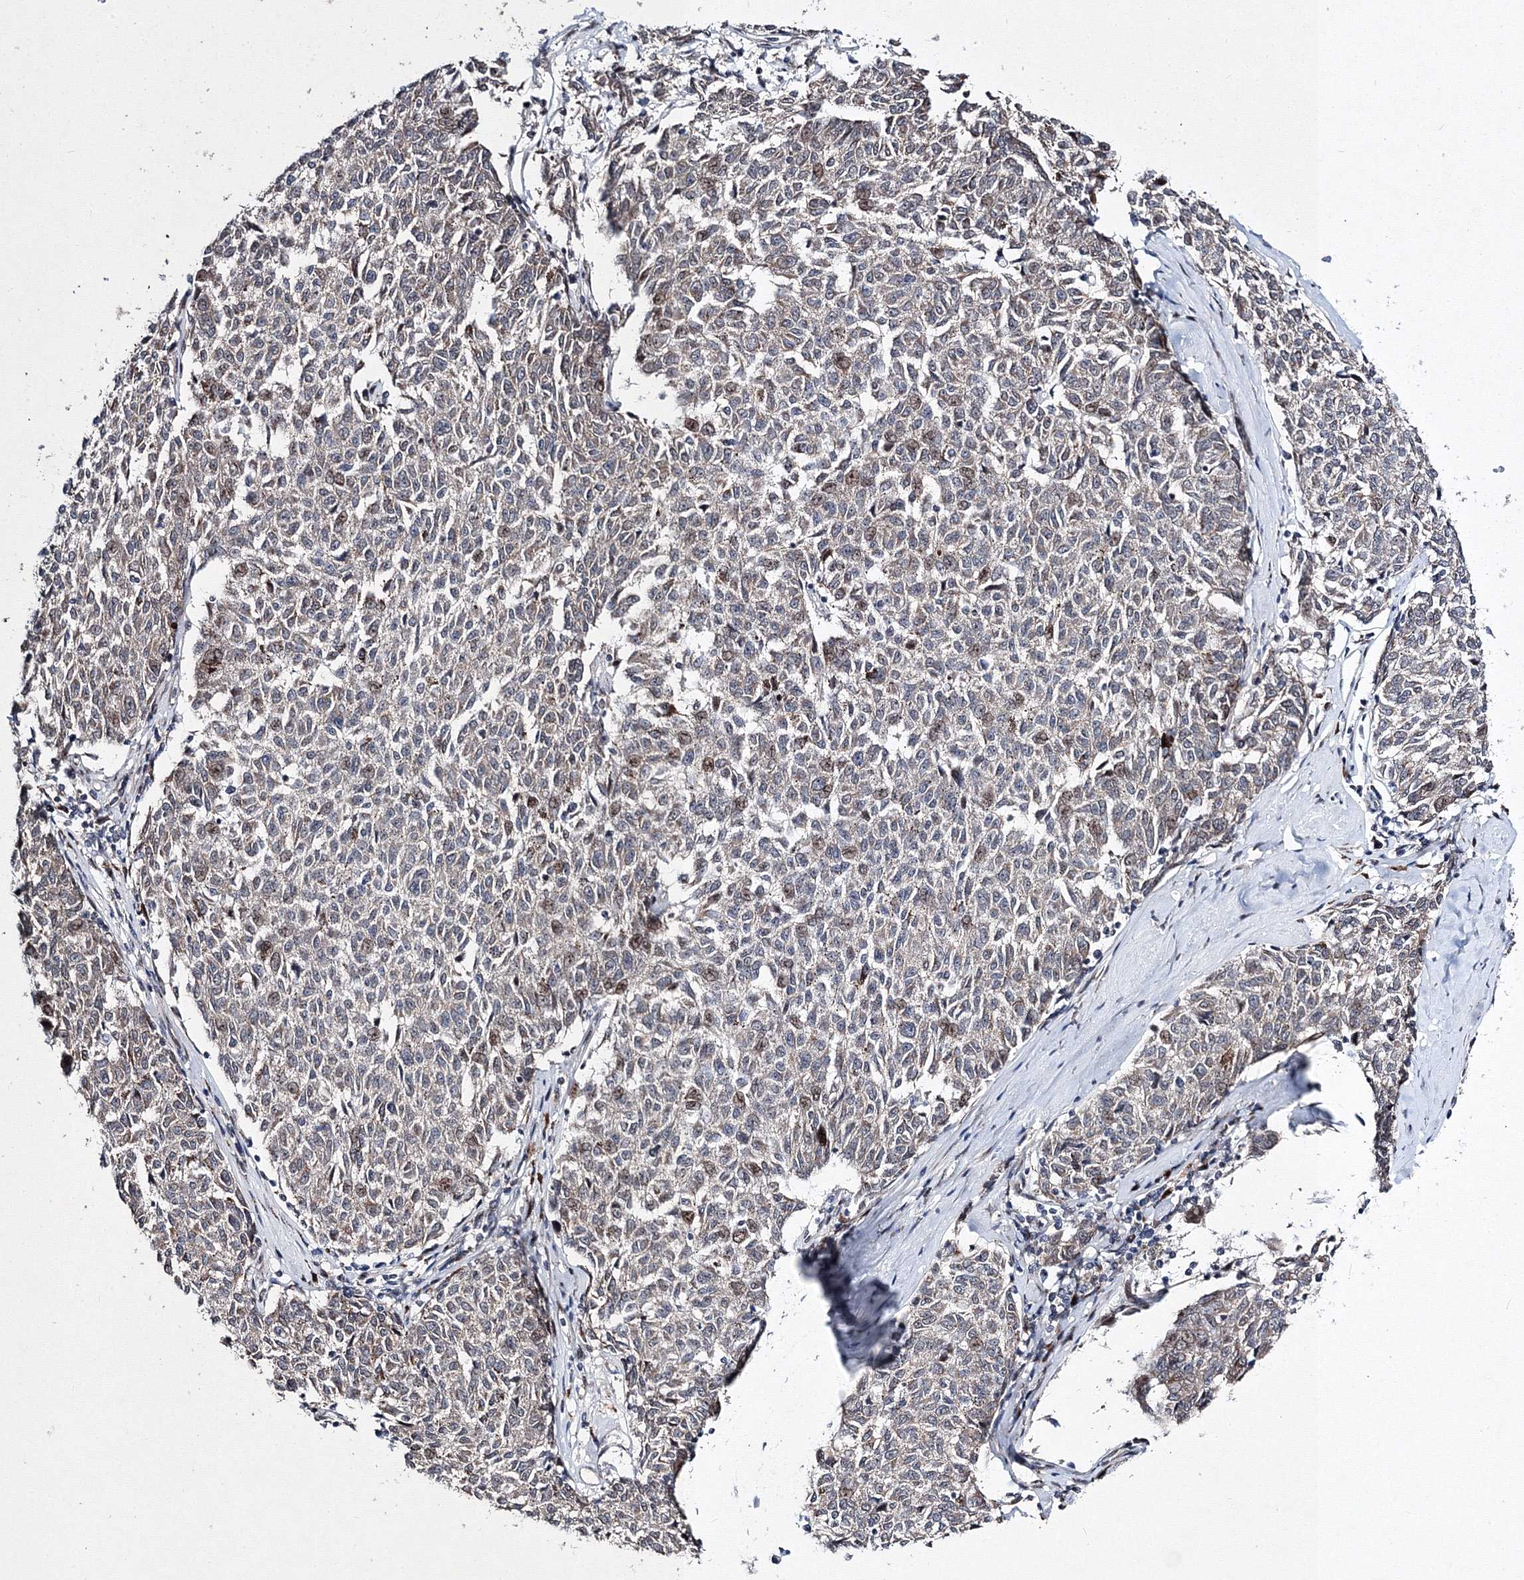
{"staining": {"intensity": "moderate", "quantity": "<25%", "location": "nuclear"}, "tissue": "melanoma", "cell_type": "Tumor cells", "image_type": "cancer", "snomed": [{"axis": "morphology", "description": "Malignant melanoma, NOS"}, {"axis": "topography", "description": "Skin"}], "caption": "Moderate nuclear expression for a protein is appreciated in about <25% of tumor cells of malignant melanoma using IHC.", "gene": "GPN1", "patient": {"sex": "female", "age": 72}}